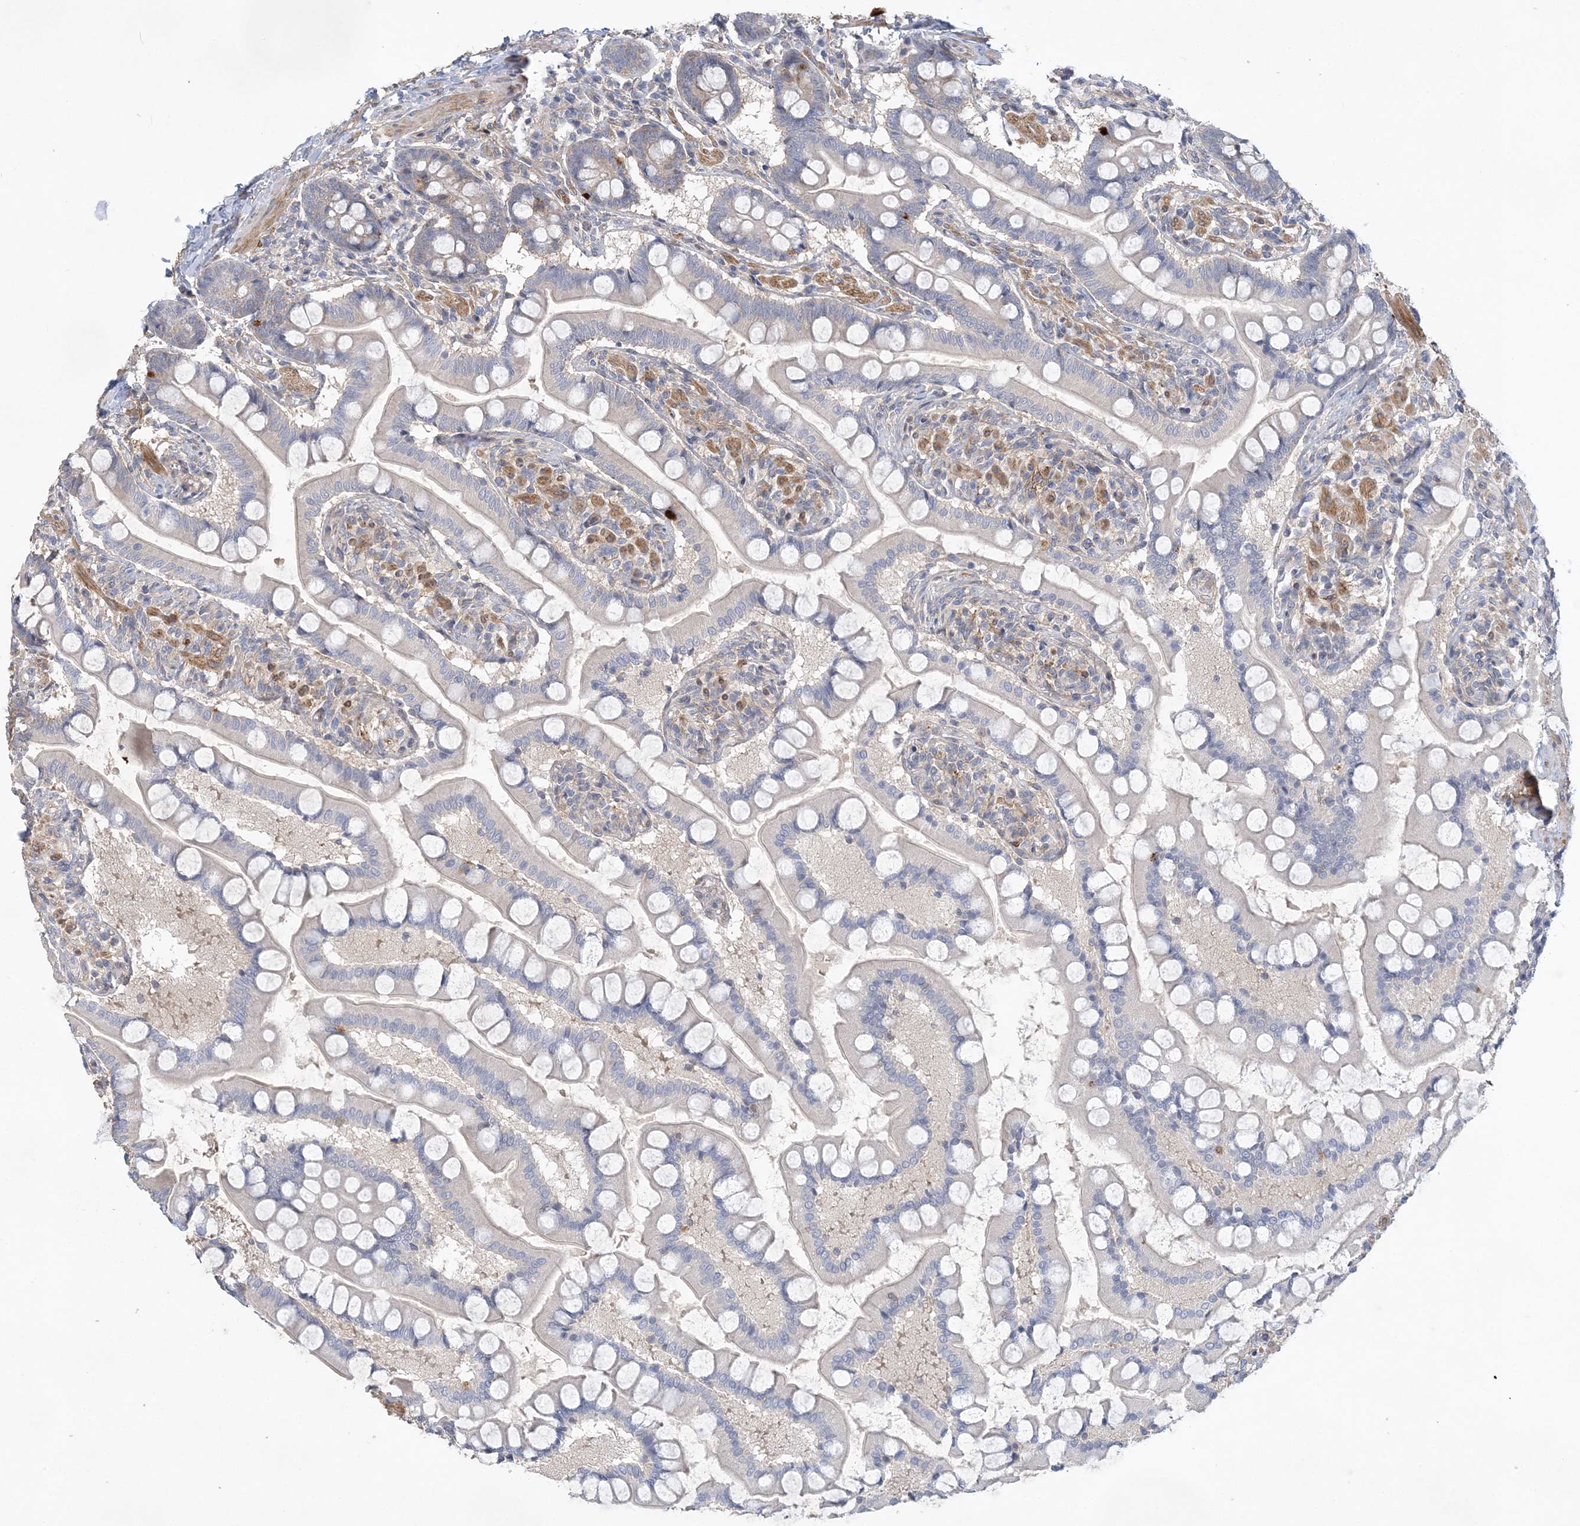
{"staining": {"intensity": "negative", "quantity": "none", "location": "none"}, "tissue": "small intestine", "cell_type": "Glandular cells", "image_type": "normal", "snomed": [{"axis": "morphology", "description": "Normal tissue, NOS"}, {"axis": "topography", "description": "Small intestine"}], "caption": "Immunohistochemical staining of benign small intestine reveals no significant expression in glandular cells. (Stains: DAB (3,3'-diaminobenzidine) immunohistochemistry (IHC) with hematoxylin counter stain, Microscopy: brightfield microscopy at high magnification).", "gene": "MAP4K5", "patient": {"sex": "male", "age": 41}}